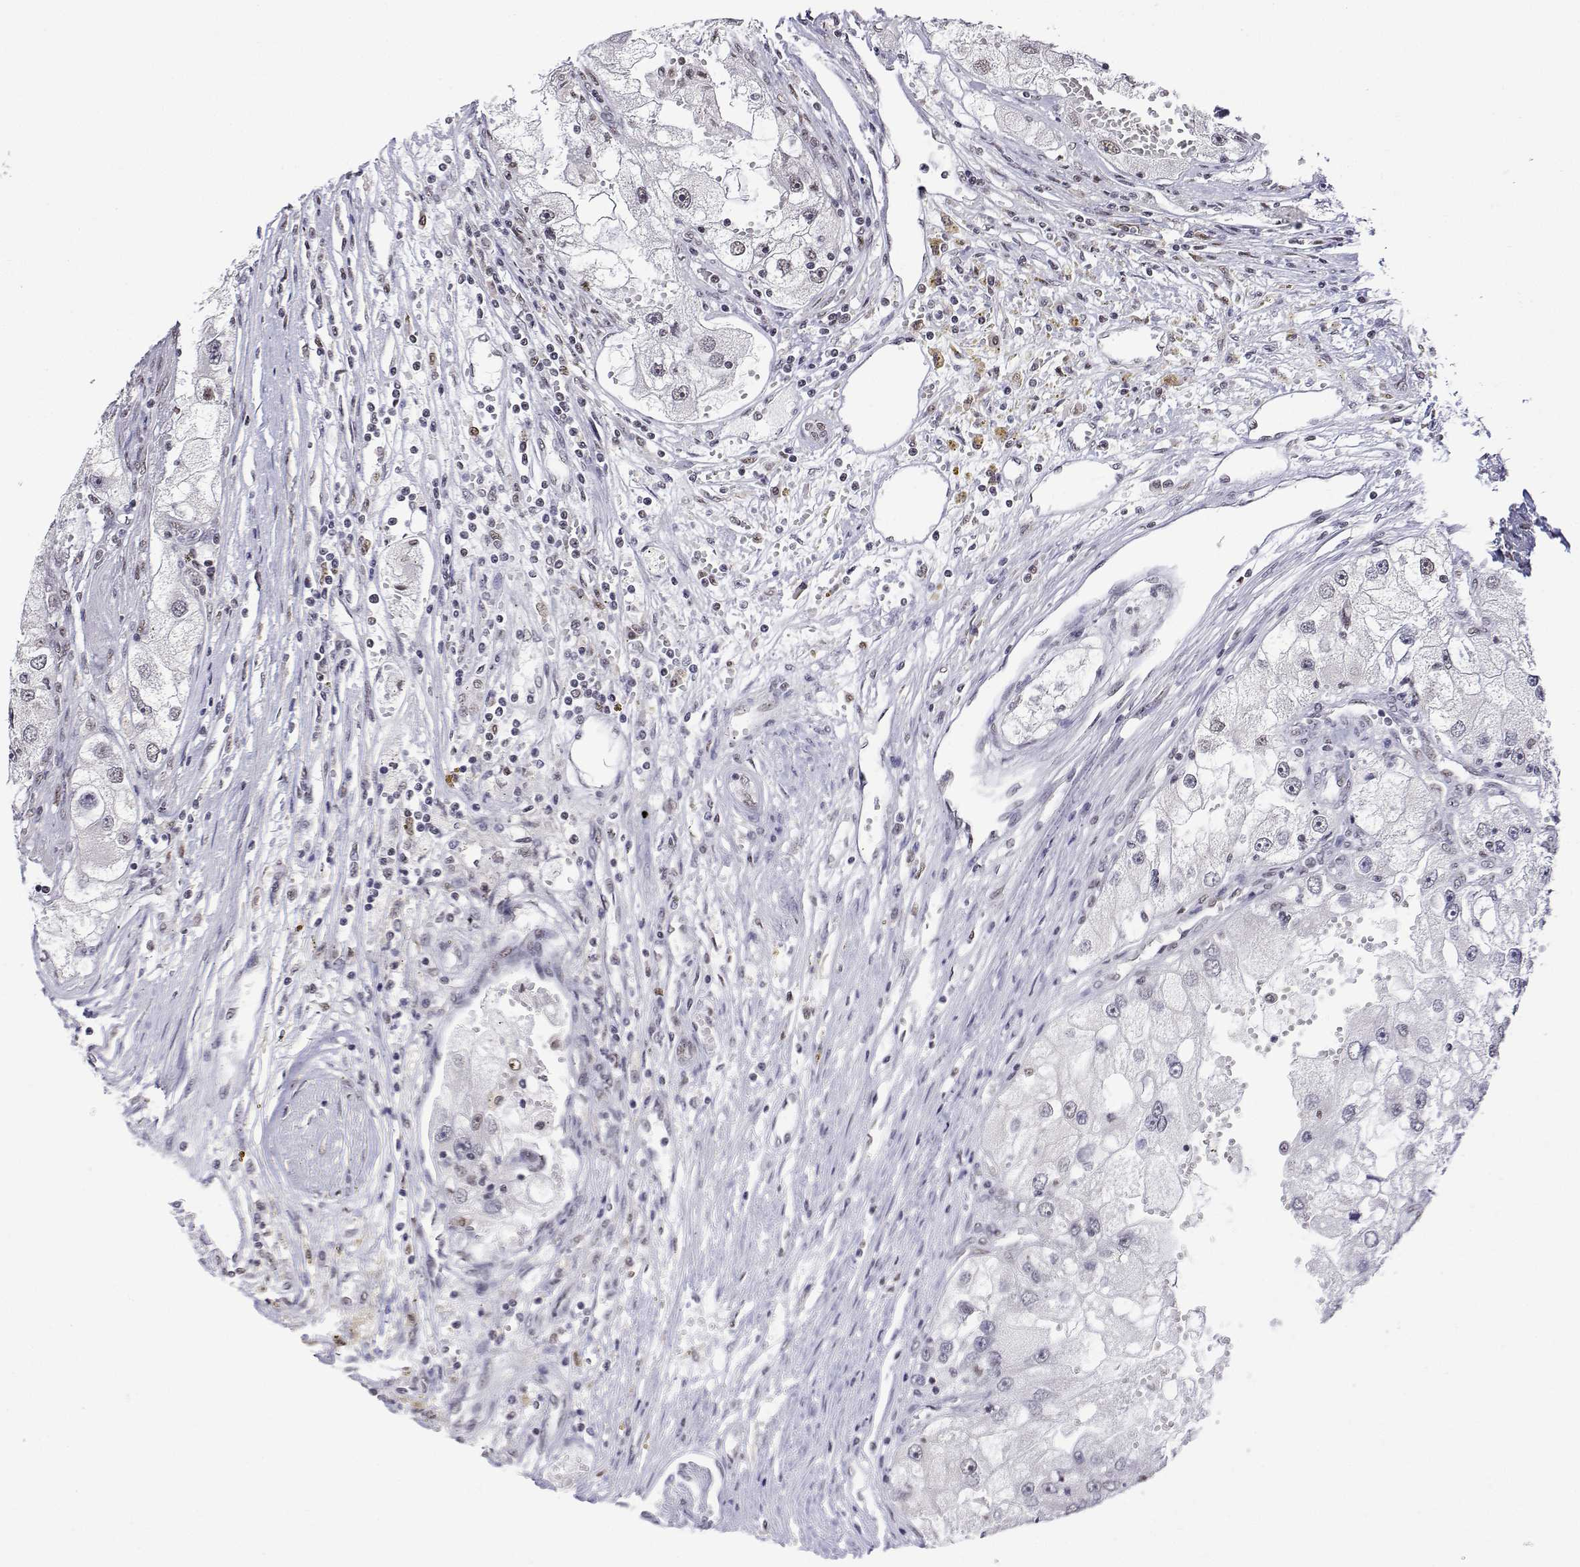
{"staining": {"intensity": "negative", "quantity": "none", "location": "none"}, "tissue": "renal cancer", "cell_type": "Tumor cells", "image_type": "cancer", "snomed": [{"axis": "morphology", "description": "Adenocarcinoma, NOS"}, {"axis": "topography", "description": "Kidney"}], "caption": "This is a image of immunohistochemistry (IHC) staining of renal cancer (adenocarcinoma), which shows no staining in tumor cells.", "gene": "ADAR", "patient": {"sex": "male", "age": 63}}